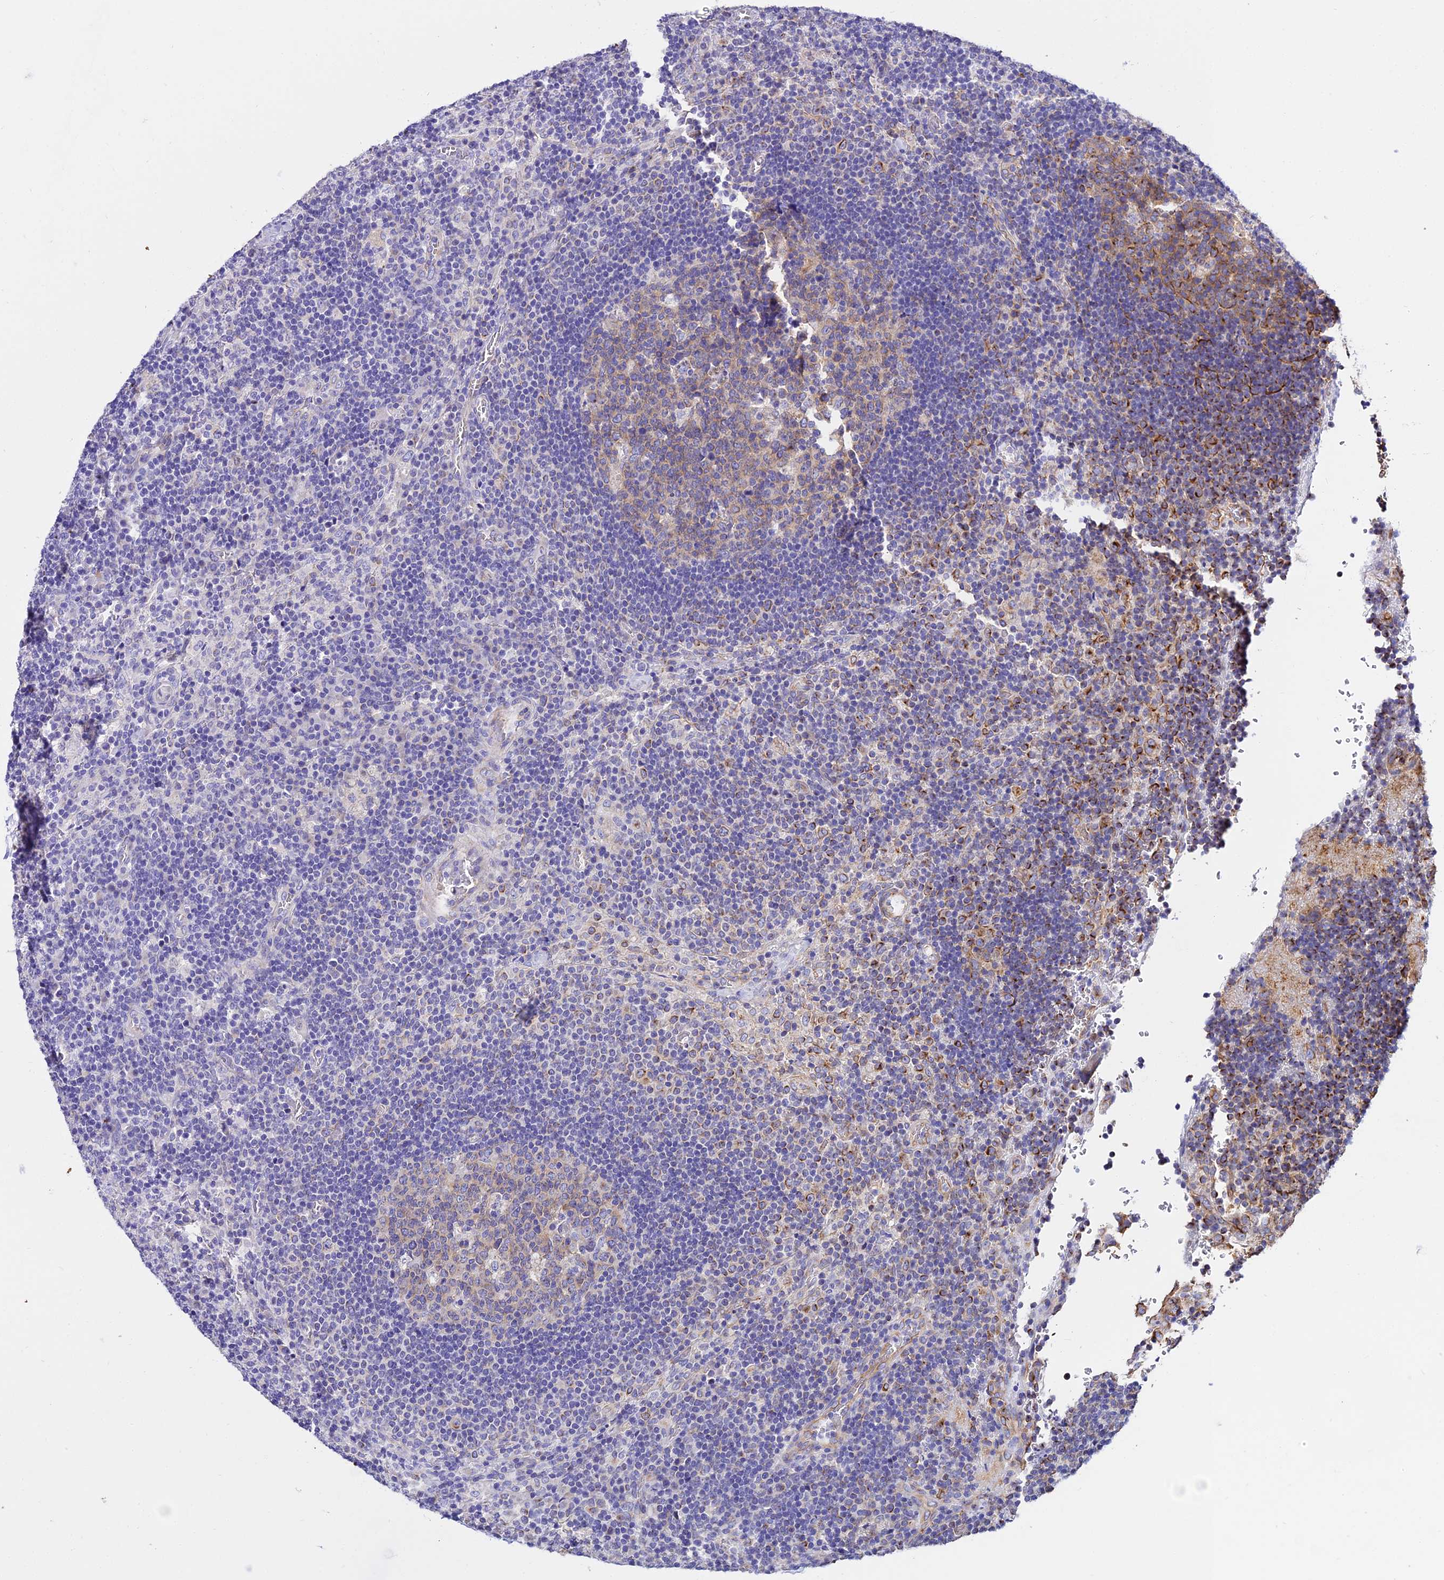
{"staining": {"intensity": "moderate", "quantity": "<25%", "location": "cytoplasmic/membranous"}, "tissue": "lymph node", "cell_type": "Germinal center cells", "image_type": "normal", "snomed": [{"axis": "morphology", "description": "Normal tissue, NOS"}, {"axis": "topography", "description": "Lymph node"}], "caption": "Immunohistochemical staining of normal lymph node shows <25% levels of moderate cytoplasmic/membranous protein expression in about <25% of germinal center cells. Nuclei are stained in blue.", "gene": "TUBA1A", "patient": {"sex": "male", "age": 58}}